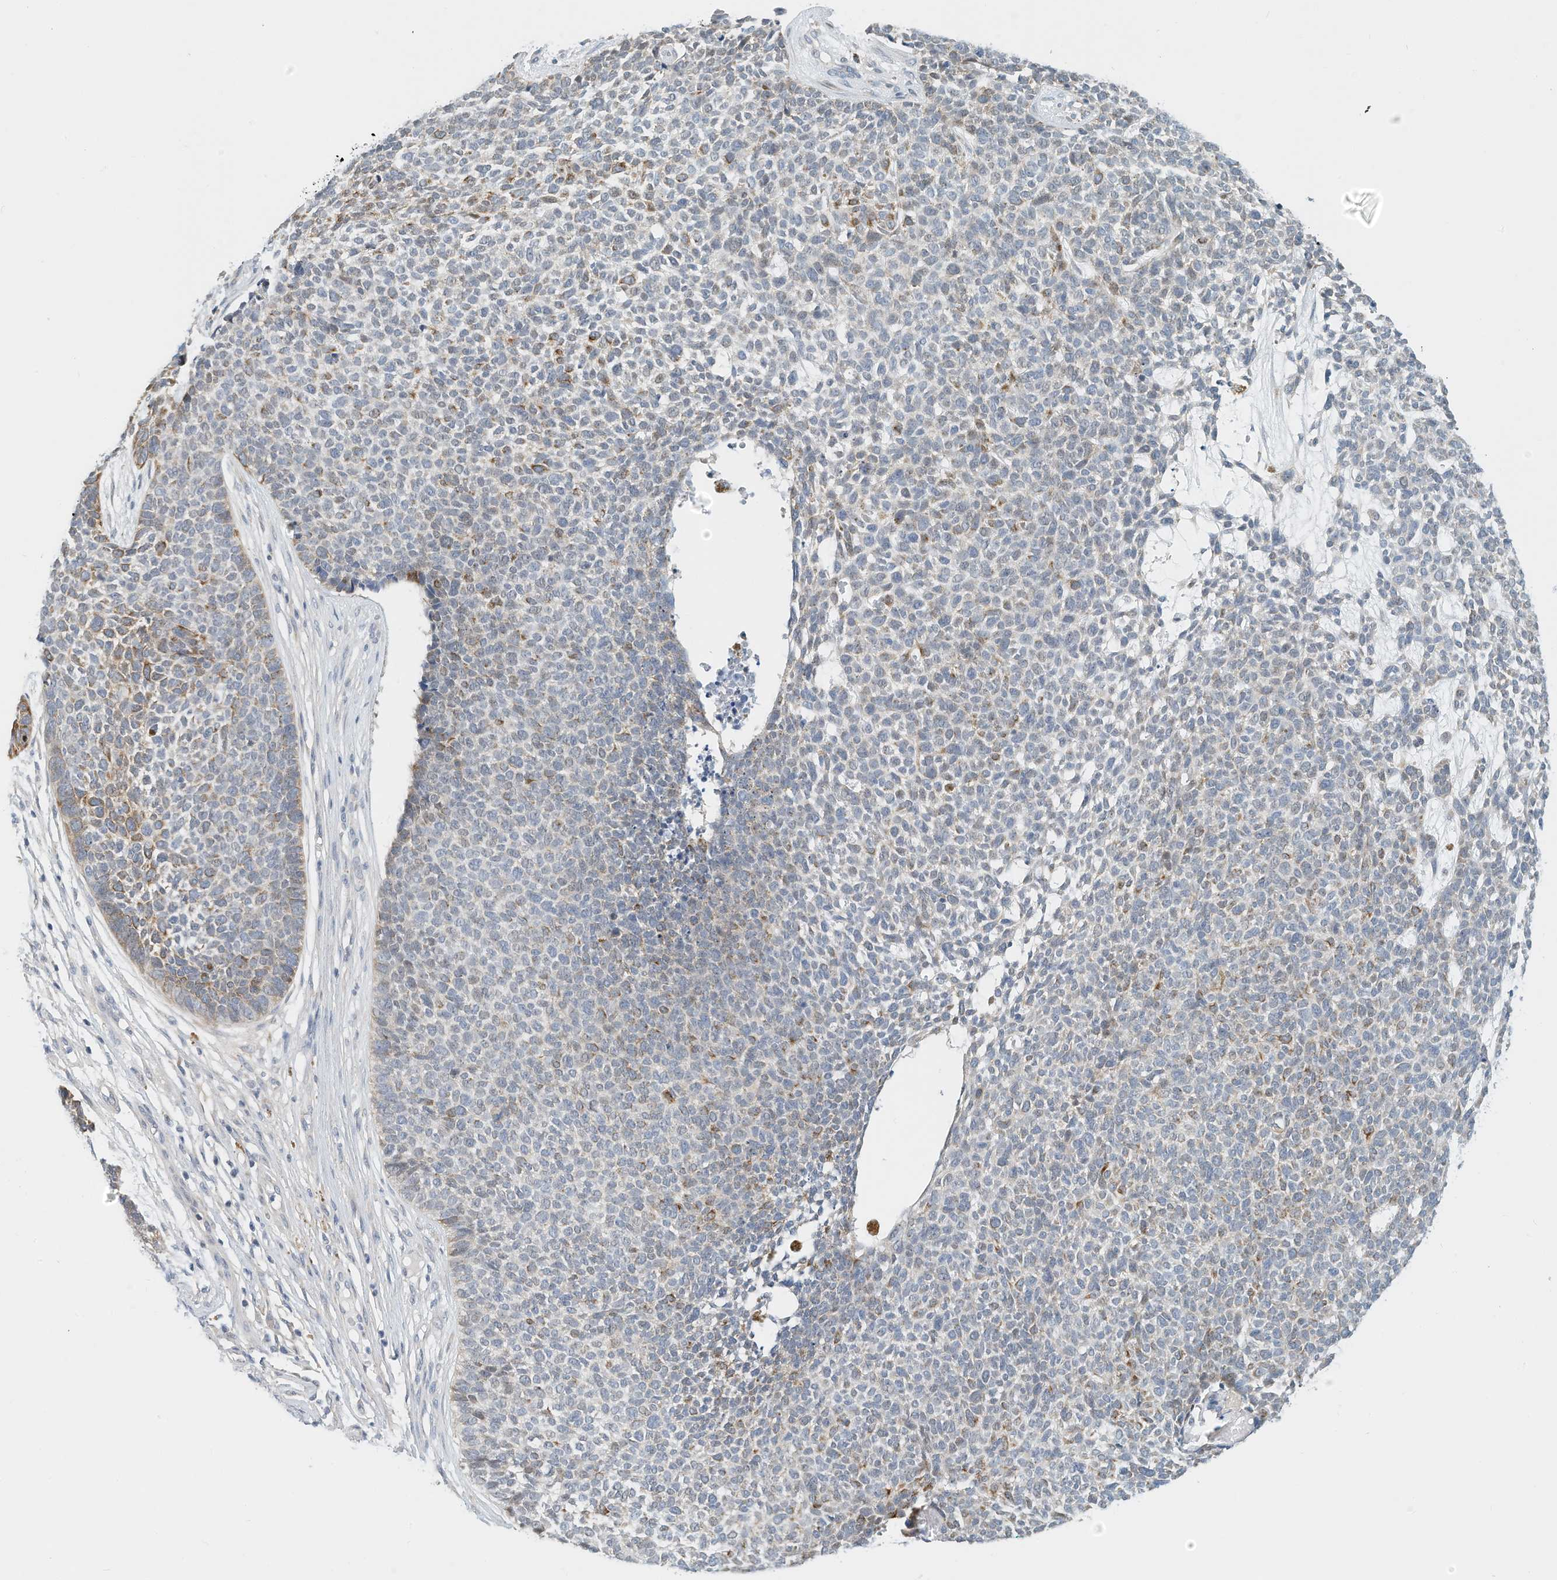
{"staining": {"intensity": "weak", "quantity": "<25%", "location": "cytoplasmic/membranous"}, "tissue": "skin cancer", "cell_type": "Tumor cells", "image_type": "cancer", "snomed": [{"axis": "morphology", "description": "Basal cell carcinoma"}, {"axis": "topography", "description": "Skin"}], "caption": "This is a micrograph of immunohistochemistry staining of basal cell carcinoma (skin), which shows no staining in tumor cells.", "gene": "ARHGAP28", "patient": {"sex": "female", "age": 84}}